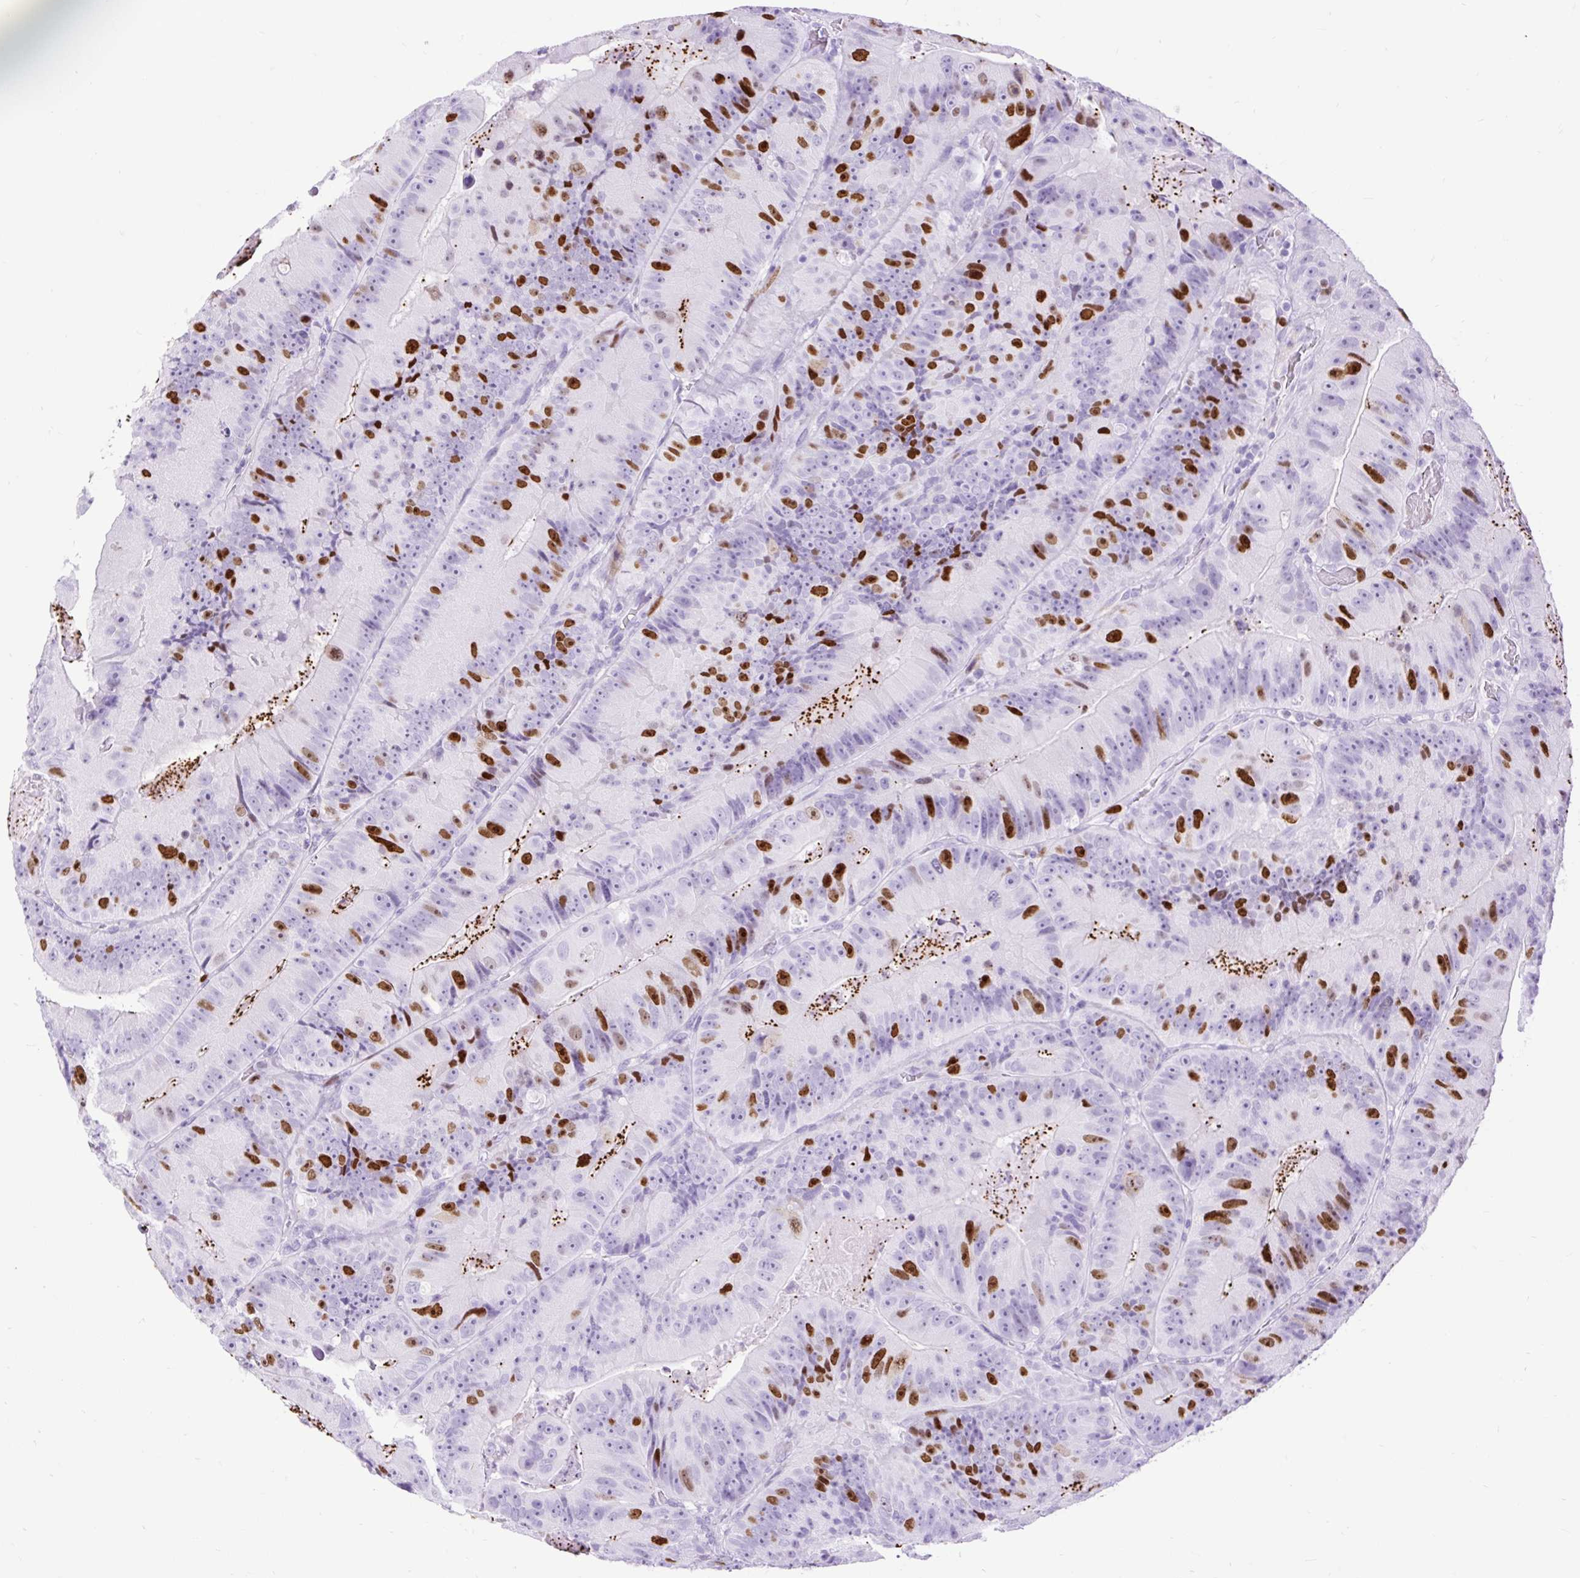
{"staining": {"intensity": "strong", "quantity": "<25%", "location": "nuclear"}, "tissue": "colorectal cancer", "cell_type": "Tumor cells", "image_type": "cancer", "snomed": [{"axis": "morphology", "description": "Adenocarcinoma, NOS"}, {"axis": "topography", "description": "Colon"}], "caption": "IHC (DAB) staining of colorectal adenocarcinoma shows strong nuclear protein staining in approximately <25% of tumor cells.", "gene": "RACGAP1", "patient": {"sex": "female", "age": 86}}